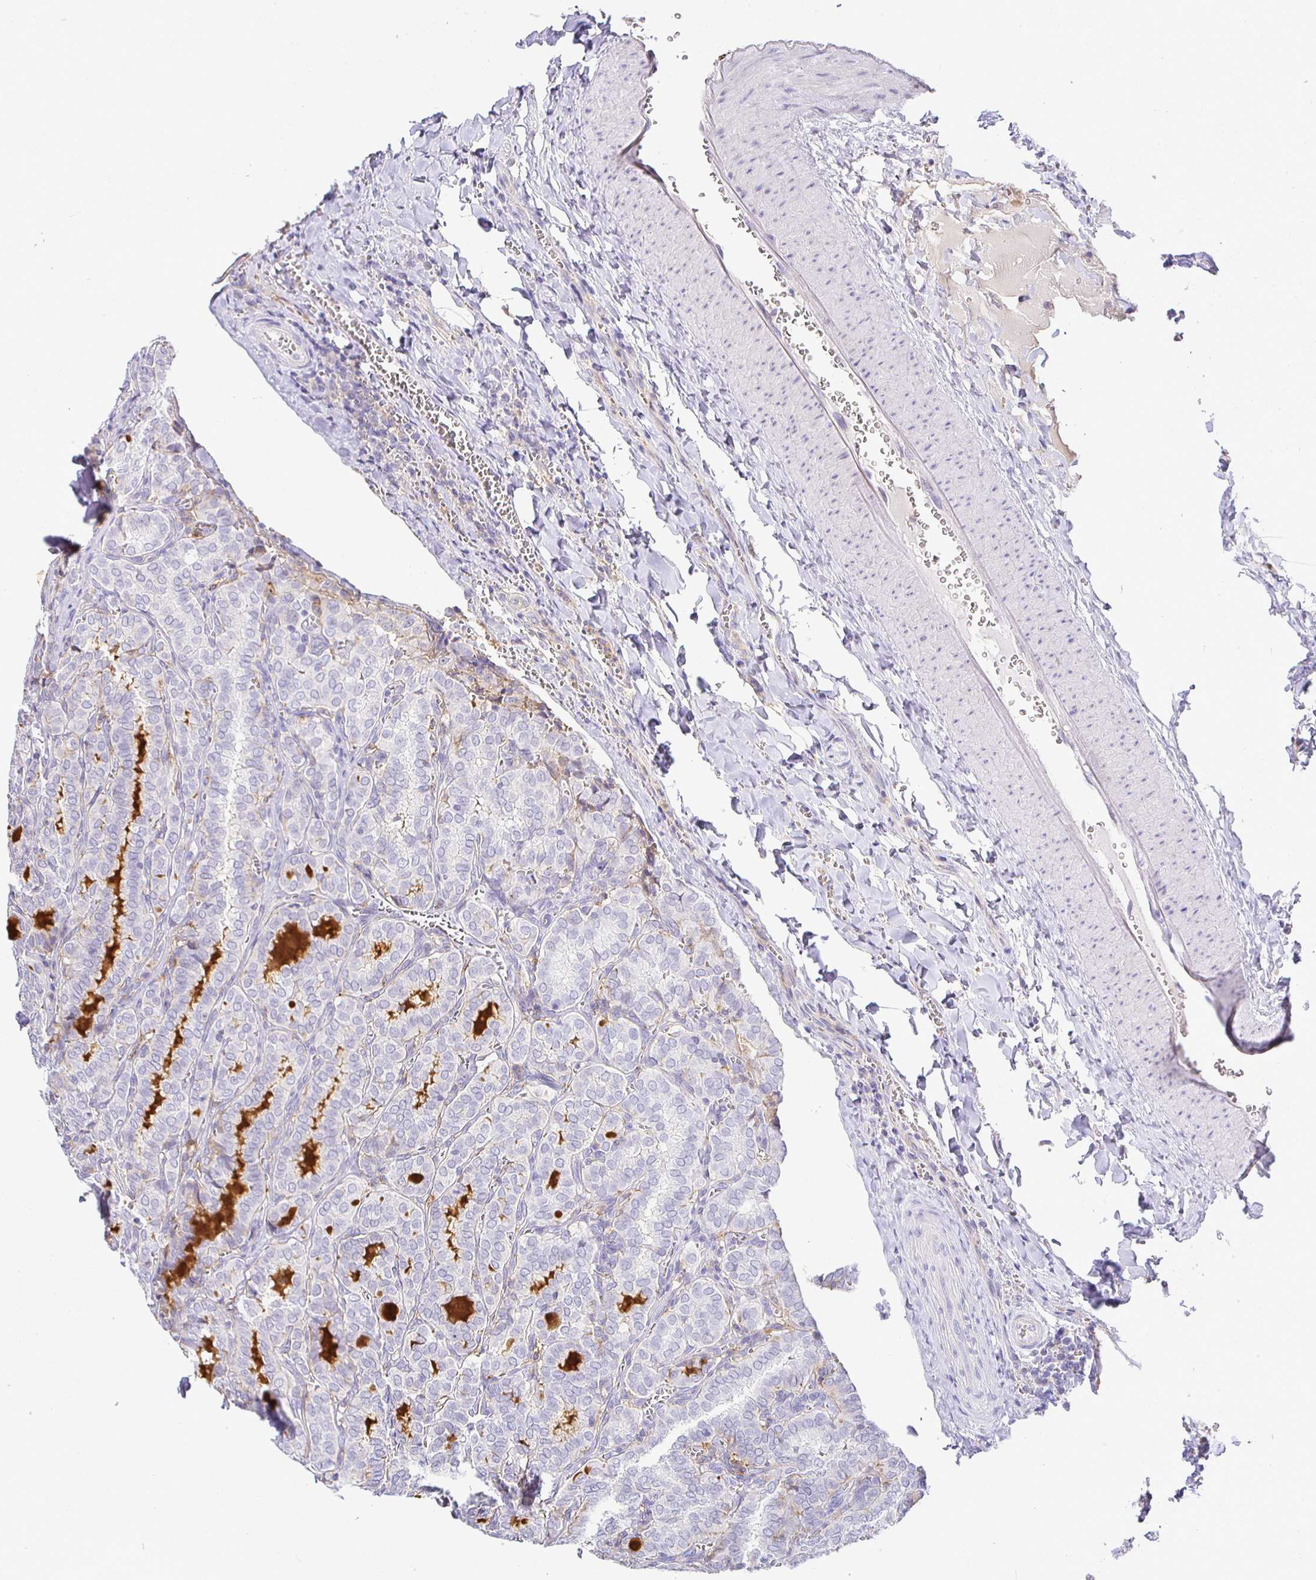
{"staining": {"intensity": "negative", "quantity": "none", "location": "none"}, "tissue": "thyroid cancer", "cell_type": "Tumor cells", "image_type": "cancer", "snomed": [{"axis": "morphology", "description": "Papillary adenocarcinoma, NOS"}, {"axis": "topography", "description": "Thyroid gland"}], "caption": "Tumor cells are negative for protein expression in human thyroid cancer.", "gene": "SIRPA", "patient": {"sex": "female", "age": 30}}